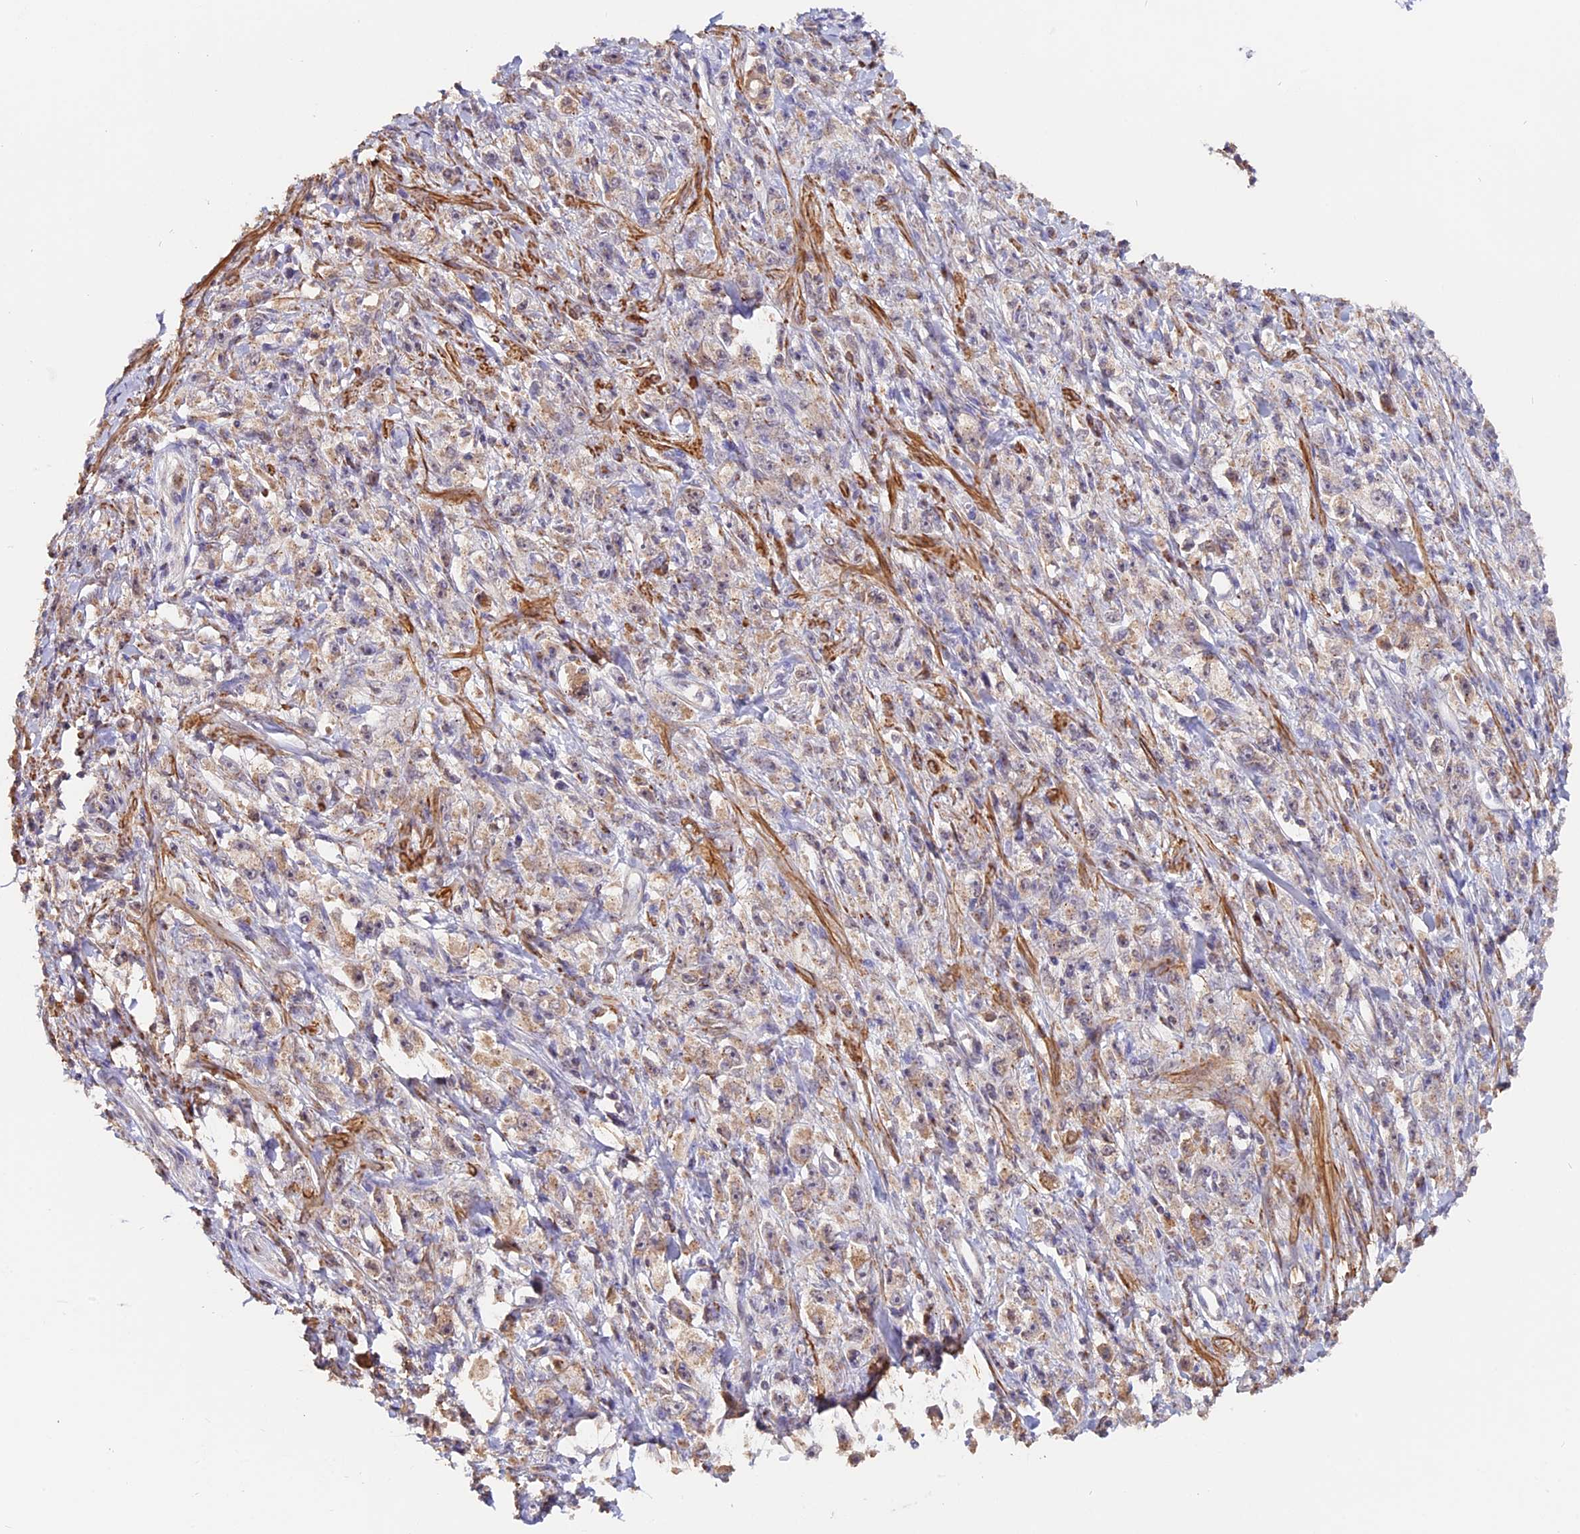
{"staining": {"intensity": "weak", "quantity": "25%-75%", "location": "cytoplasmic/membranous"}, "tissue": "stomach cancer", "cell_type": "Tumor cells", "image_type": "cancer", "snomed": [{"axis": "morphology", "description": "Adenocarcinoma, NOS"}, {"axis": "topography", "description": "Stomach"}], "caption": "Brown immunohistochemical staining in human adenocarcinoma (stomach) displays weak cytoplasmic/membranous positivity in approximately 25%-75% of tumor cells.", "gene": "TANGO6", "patient": {"sex": "female", "age": 59}}